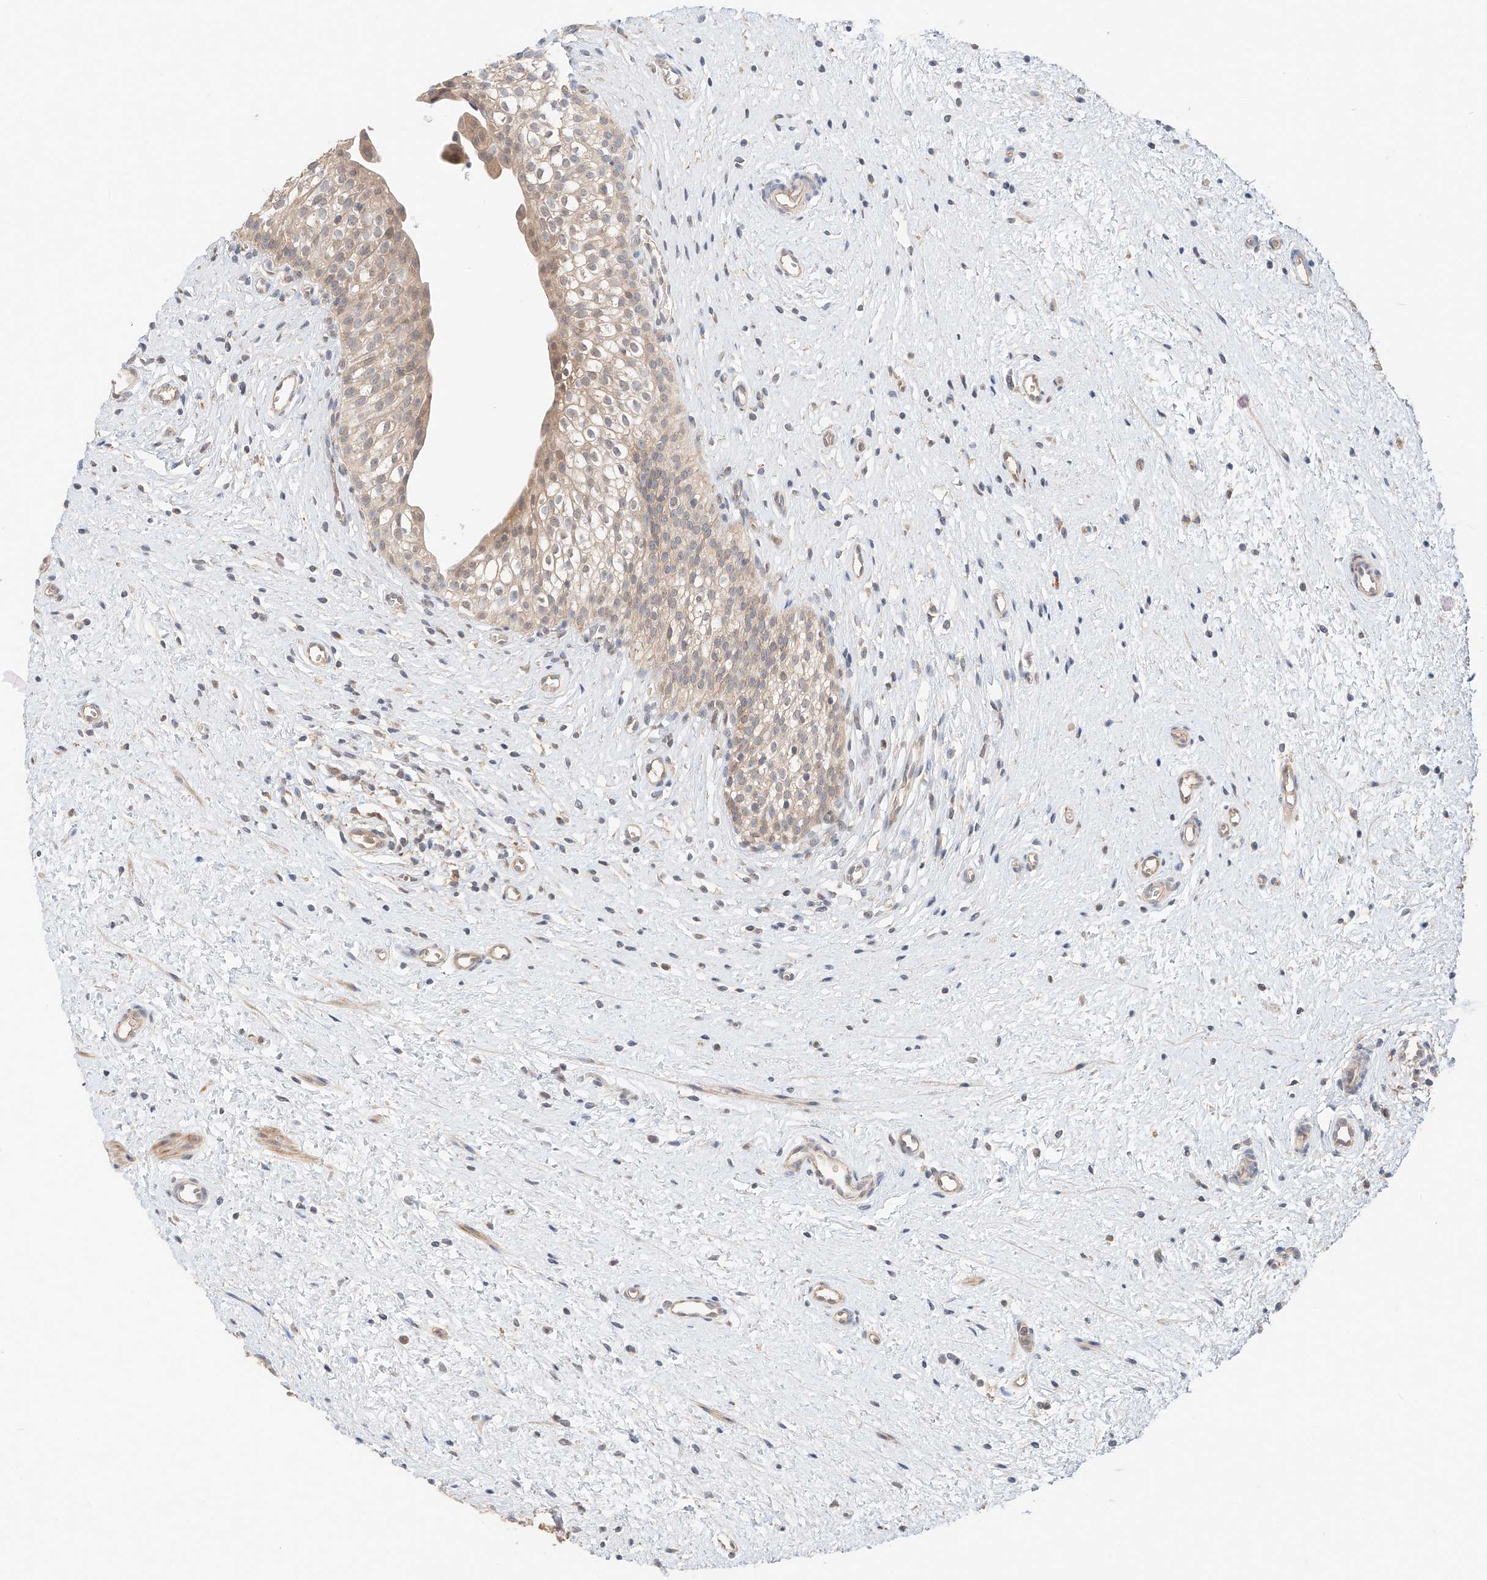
{"staining": {"intensity": "moderate", "quantity": "25%-75%", "location": "cytoplasmic/membranous"}, "tissue": "urinary bladder", "cell_type": "Urothelial cells", "image_type": "normal", "snomed": [{"axis": "morphology", "description": "Normal tissue, NOS"}, {"axis": "topography", "description": "Urinary bladder"}], "caption": "DAB (3,3'-diaminobenzidine) immunohistochemical staining of benign urinary bladder reveals moderate cytoplasmic/membranous protein positivity in approximately 25%-75% of urothelial cells.", "gene": "XPNPEP1", "patient": {"sex": "male", "age": 1}}